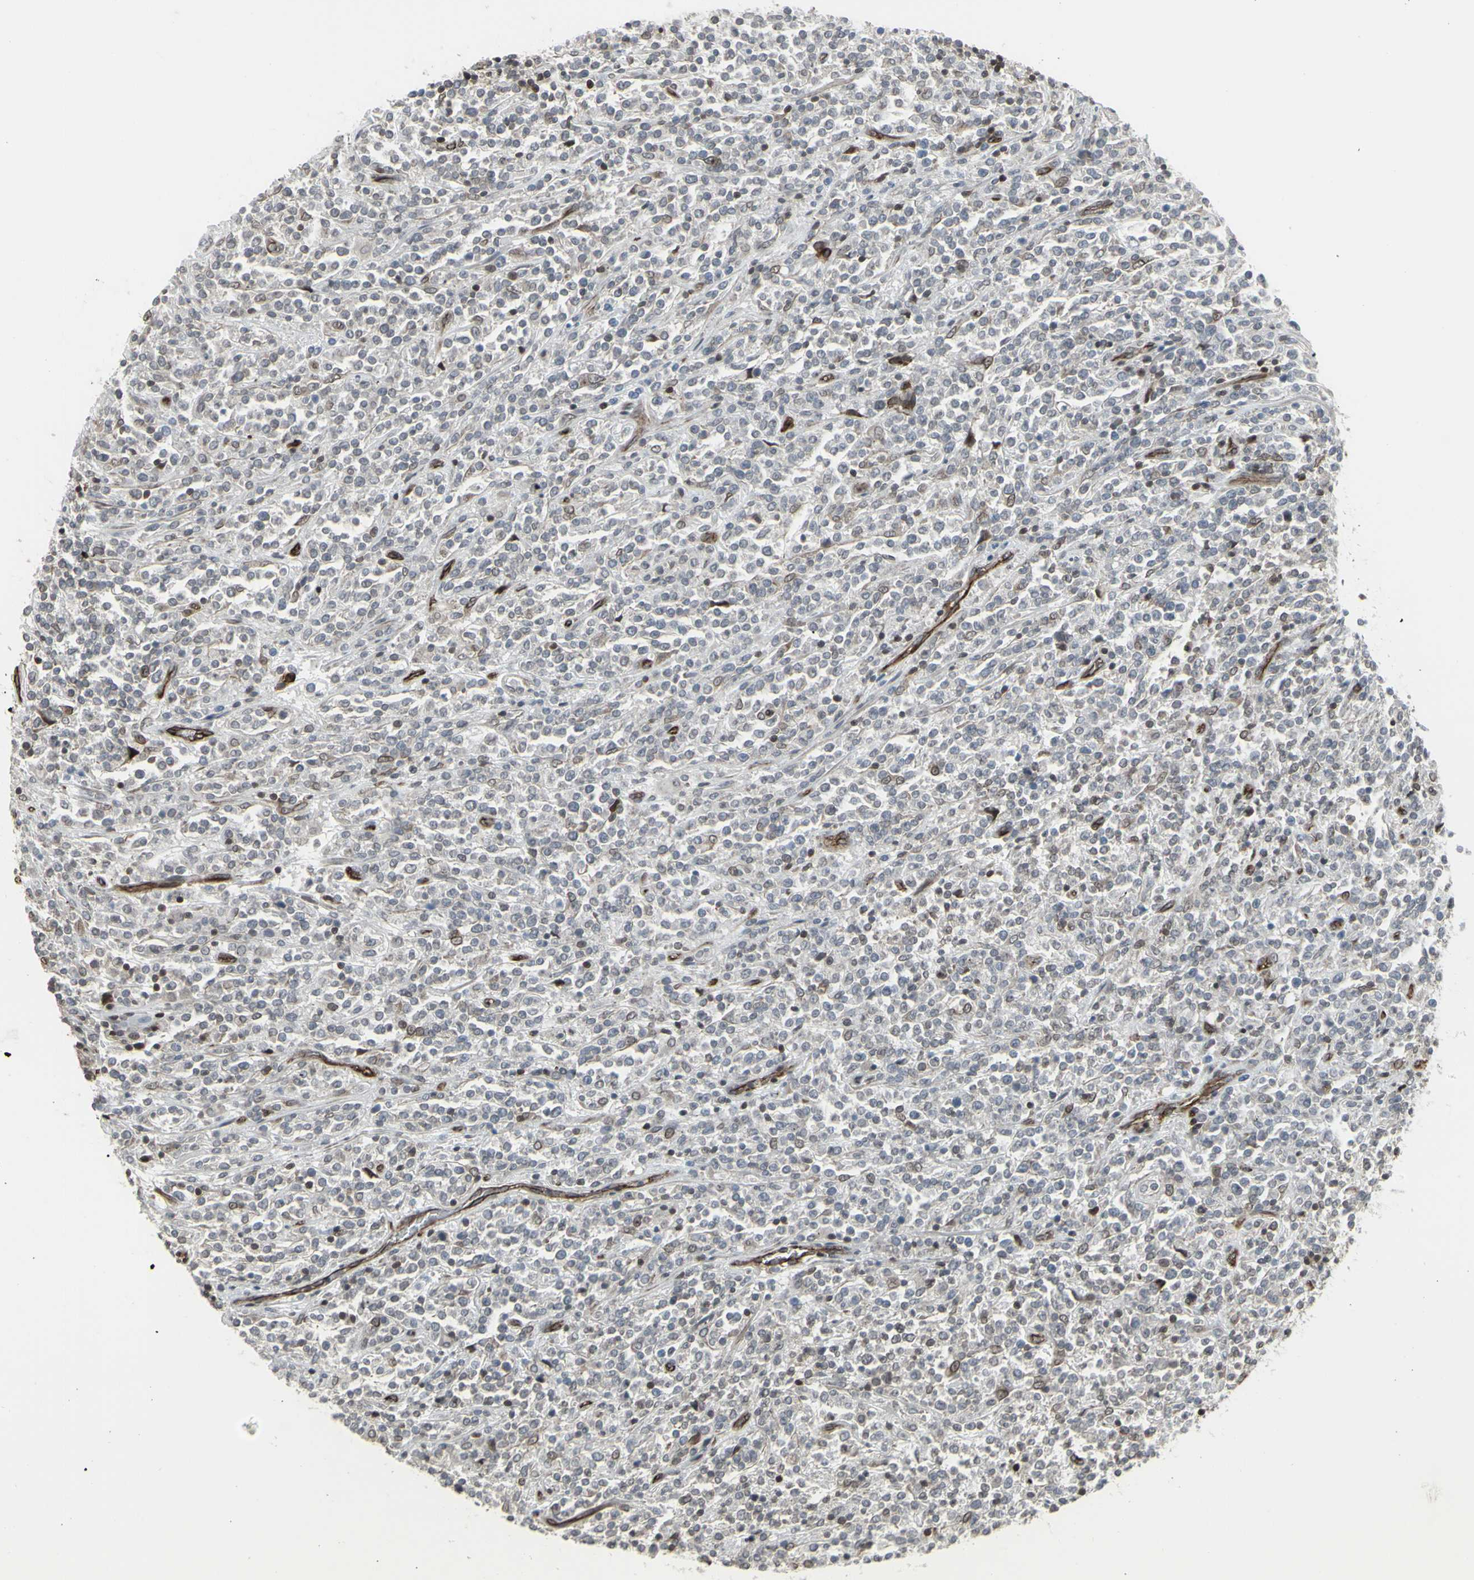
{"staining": {"intensity": "weak", "quantity": "<25%", "location": "cytoplasmic/membranous,nuclear"}, "tissue": "lymphoma", "cell_type": "Tumor cells", "image_type": "cancer", "snomed": [{"axis": "morphology", "description": "Malignant lymphoma, non-Hodgkin's type, High grade"}, {"axis": "topography", "description": "Soft tissue"}], "caption": "The immunohistochemistry histopathology image has no significant positivity in tumor cells of malignant lymphoma, non-Hodgkin's type (high-grade) tissue. (DAB immunohistochemistry (IHC) with hematoxylin counter stain).", "gene": "DTX3L", "patient": {"sex": "male", "age": 18}}